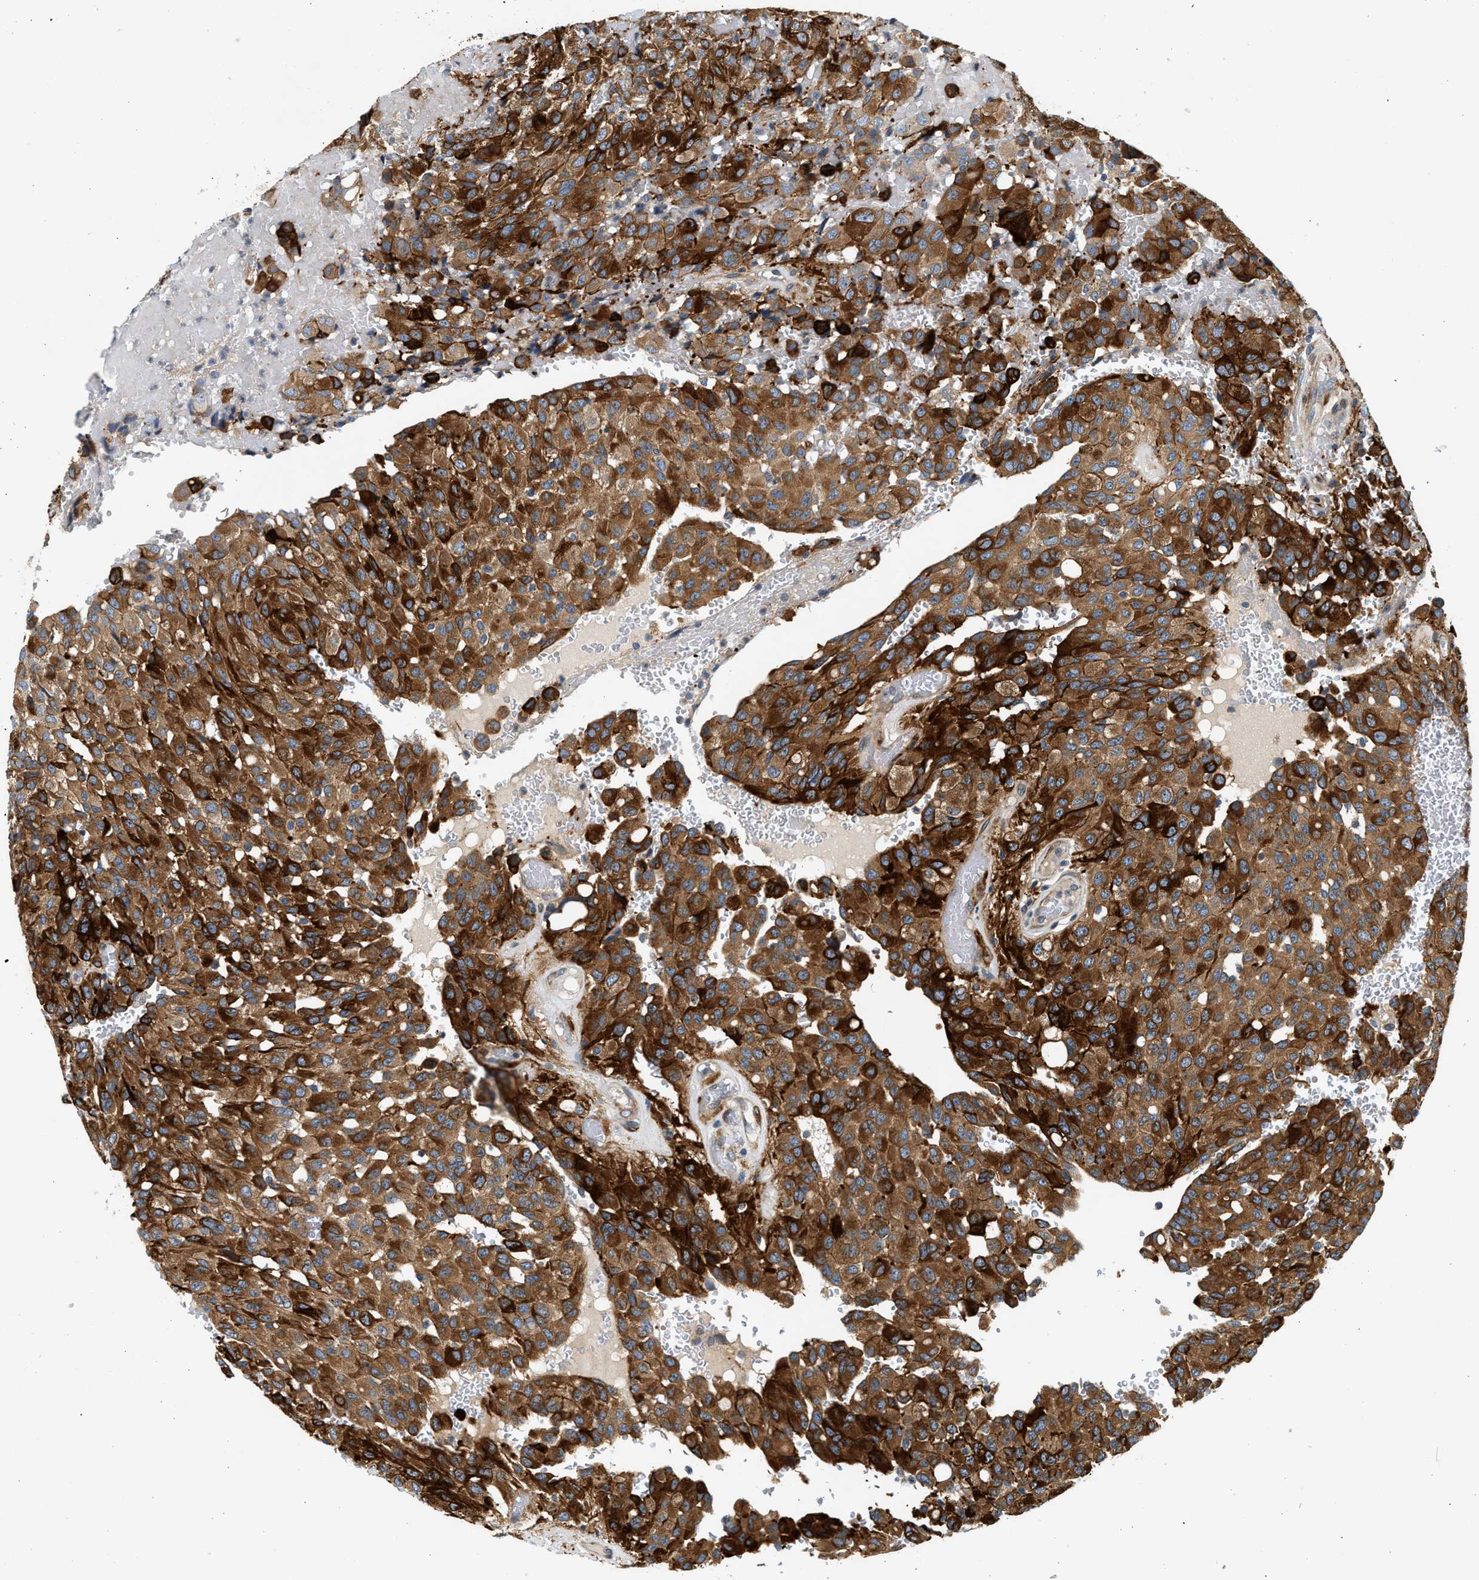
{"staining": {"intensity": "strong", "quantity": ">75%", "location": "cytoplasmic/membranous"}, "tissue": "glioma", "cell_type": "Tumor cells", "image_type": "cancer", "snomed": [{"axis": "morphology", "description": "Glioma, malignant, High grade"}, {"axis": "topography", "description": "Brain"}], "caption": "Immunohistochemistry (IHC) of human malignant glioma (high-grade) exhibits high levels of strong cytoplasmic/membranous expression in about >75% of tumor cells. The staining is performed using DAB (3,3'-diaminobenzidine) brown chromogen to label protein expression. The nuclei are counter-stained blue using hematoxylin.", "gene": "KDELR2", "patient": {"sex": "male", "age": 32}}